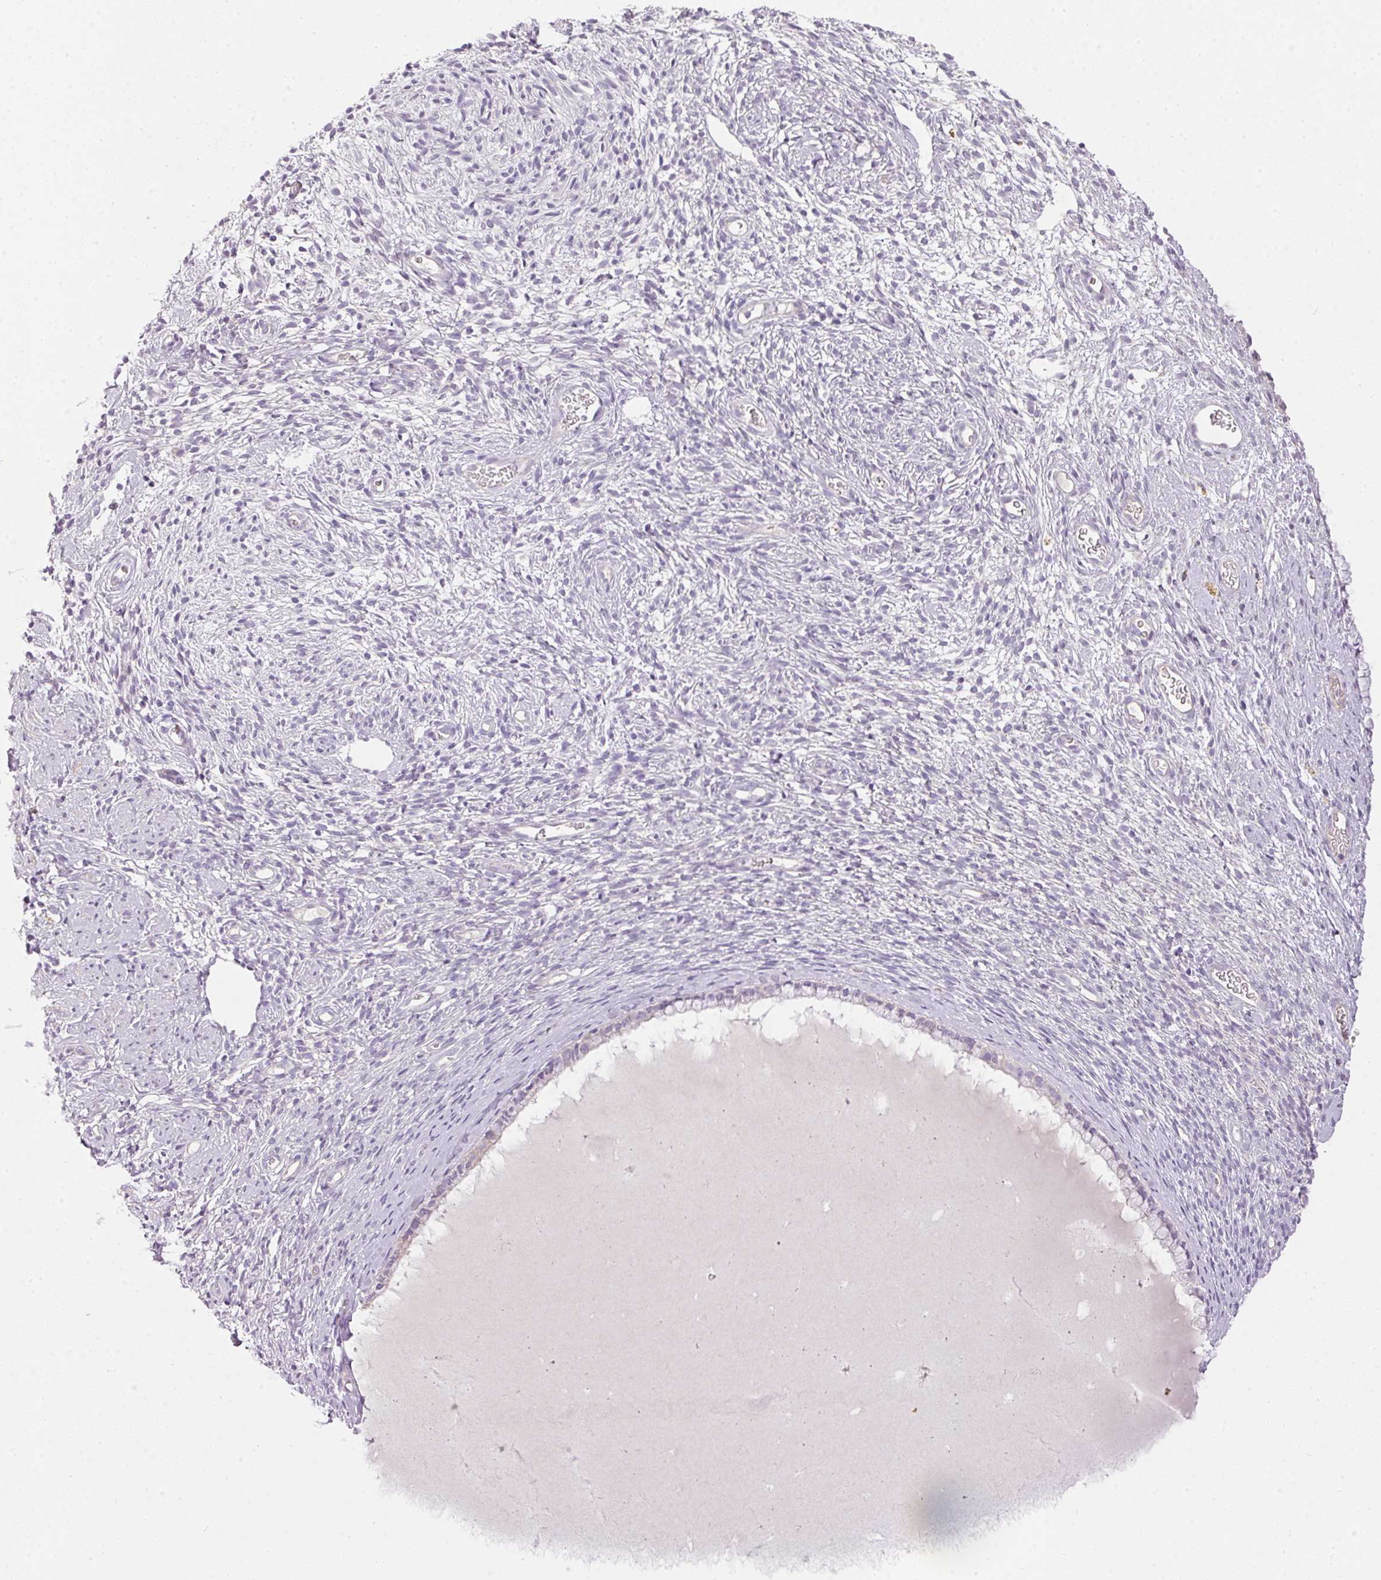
{"staining": {"intensity": "negative", "quantity": "none", "location": "none"}, "tissue": "cervix", "cell_type": "Glandular cells", "image_type": "normal", "snomed": [{"axis": "morphology", "description": "Normal tissue, NOS"}, {"axis": "topography", "description": "Cervix"}], "caption": "IHC histopathology image of benign human cervix stained for a protein (brown), which displays no expression in glandular cells. (Brightfield microscopy of DAB IHC at high magnification).", "gene": "RAX2", "patient": {"sex": "female", "age": 76}}